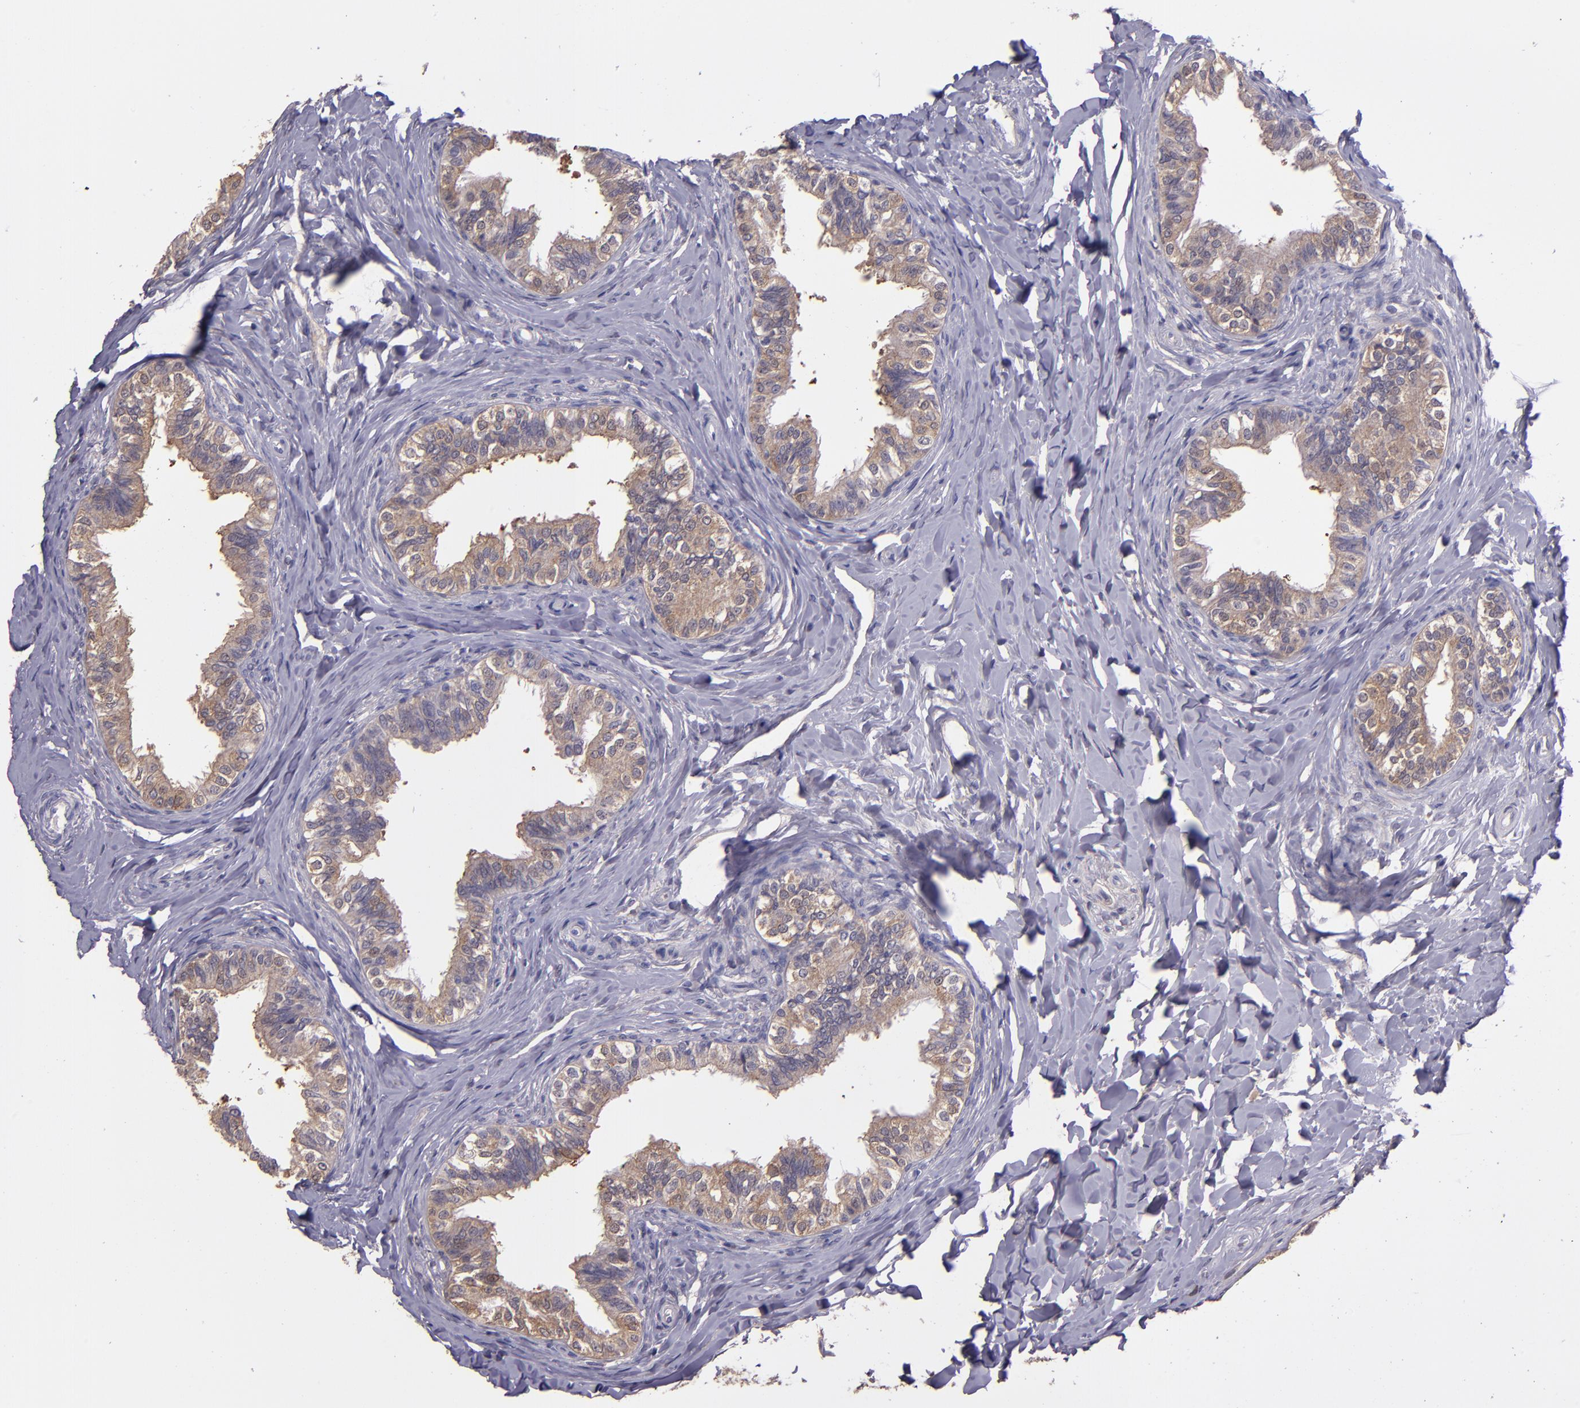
{"staining": {"intensity": "weak", "quantity": "25%-75%", "location": "cytoplasmic/membranous"}, "tissue": "epididymis", "cell_type": "Glandular cells", "image_type": "normal", "snomed": [{"axis": "morphology", "description": "Normal tissue, NOS"}, {"axis": "topography", "description": "Soft tissue"}, {"axis": "topography", "description": "Epididymis"}], "caption": "The image reveals staining of benign epididymis, revealing weak cytoplasmic/membranous protein staining (brown color) within glandular cells. Nuclei are stained in blue.", "gene": "PAPPA", "patient": {"sex": "male", "age": 26}}